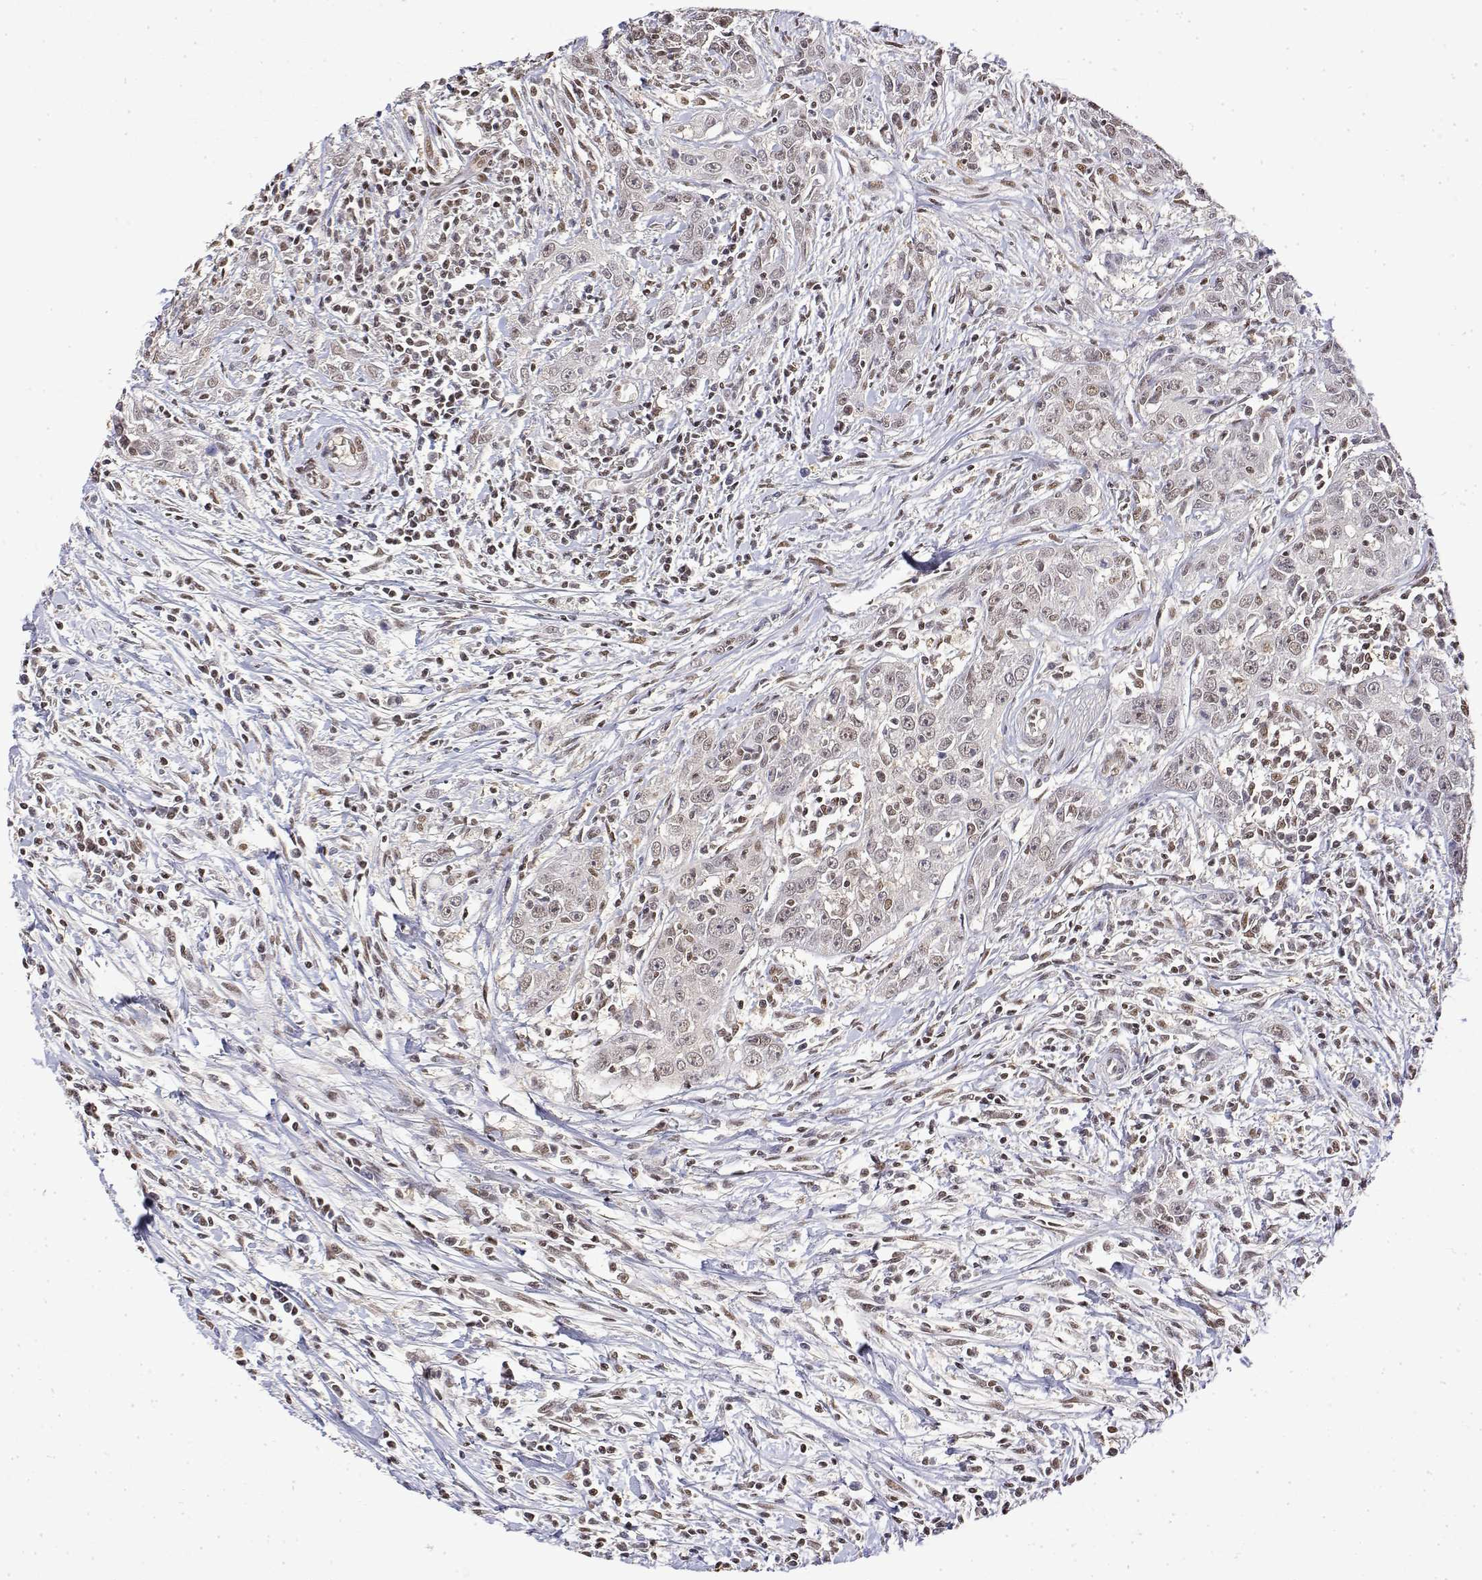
{"staining": {"intensity": "weak", "quantity": ">75%", "location": "nuclear"}, "tissue": "urothelial cancer", "cell_type": "Tumor cells", "image_type": "cancer", "snomed": [{"axis": "morphology", "description": "Urothelial carcinoma, High grade"}, {"axis": "topography", "description": "Urinary bladder"}], "caption": "An image of high-grade urothelial carcinoma stained for a protein displays weak nuclear brown staining in tumor cells.", "gene": "TPI1", "patient": {"sex": "male", "age": 83}}